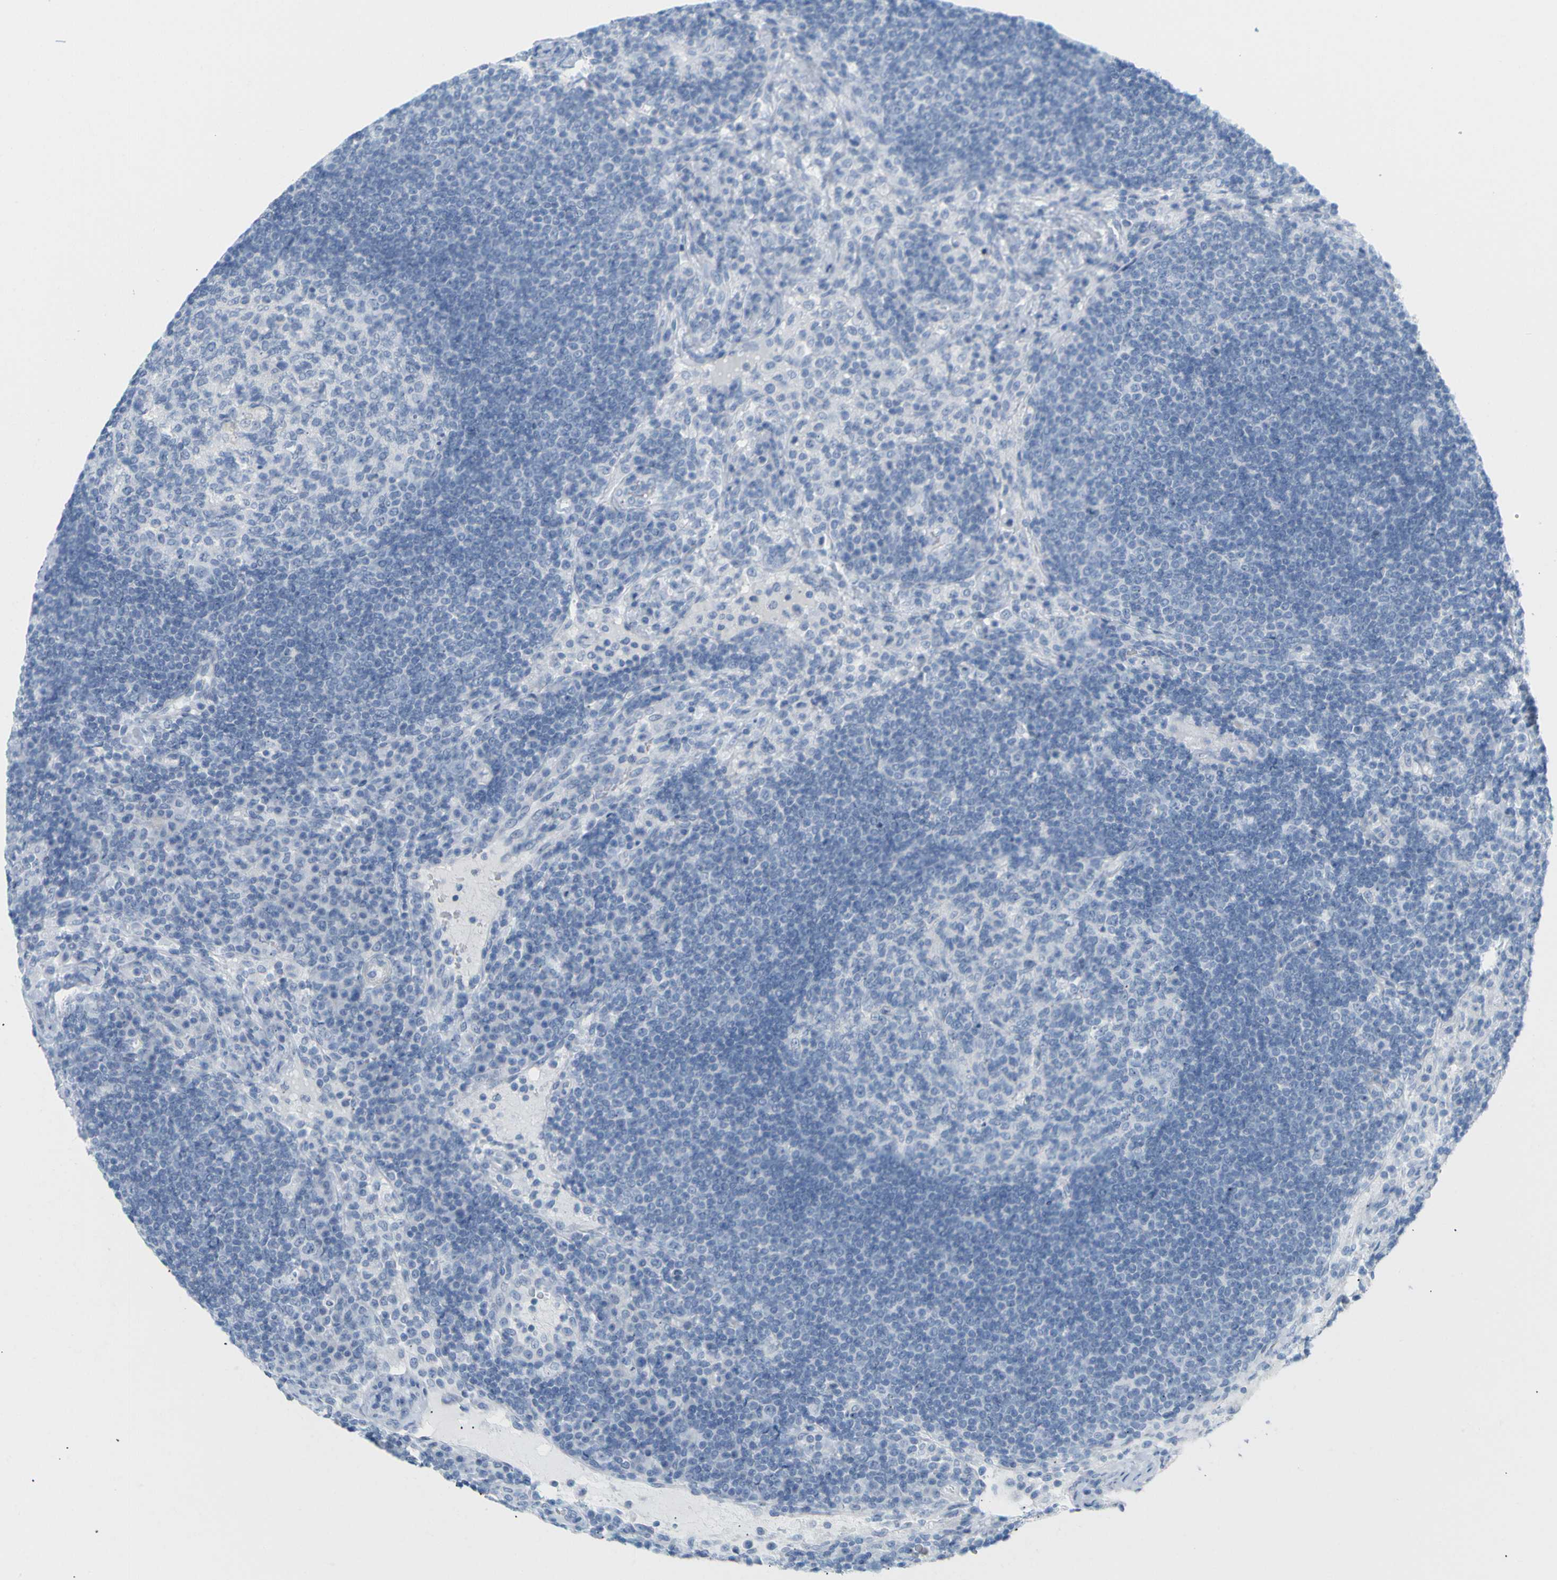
{"staining": {"intensity": "negative", "quantity": "none", "location": "none"}, "tissue": "lymph node", "cell_type": "Germinal center cells", "image_type": "normal", "snomed": [{"axis": "morphology", "description": "Normal tissue, NOS"}, {"axis": "topography", "description": "Lymph node"}], "caption": "The histopathology image shows no significant positivity in germinal center cells of lymph node.", "gene": "OPN1SW", "patient": {"sex": "female", "age": 53}}